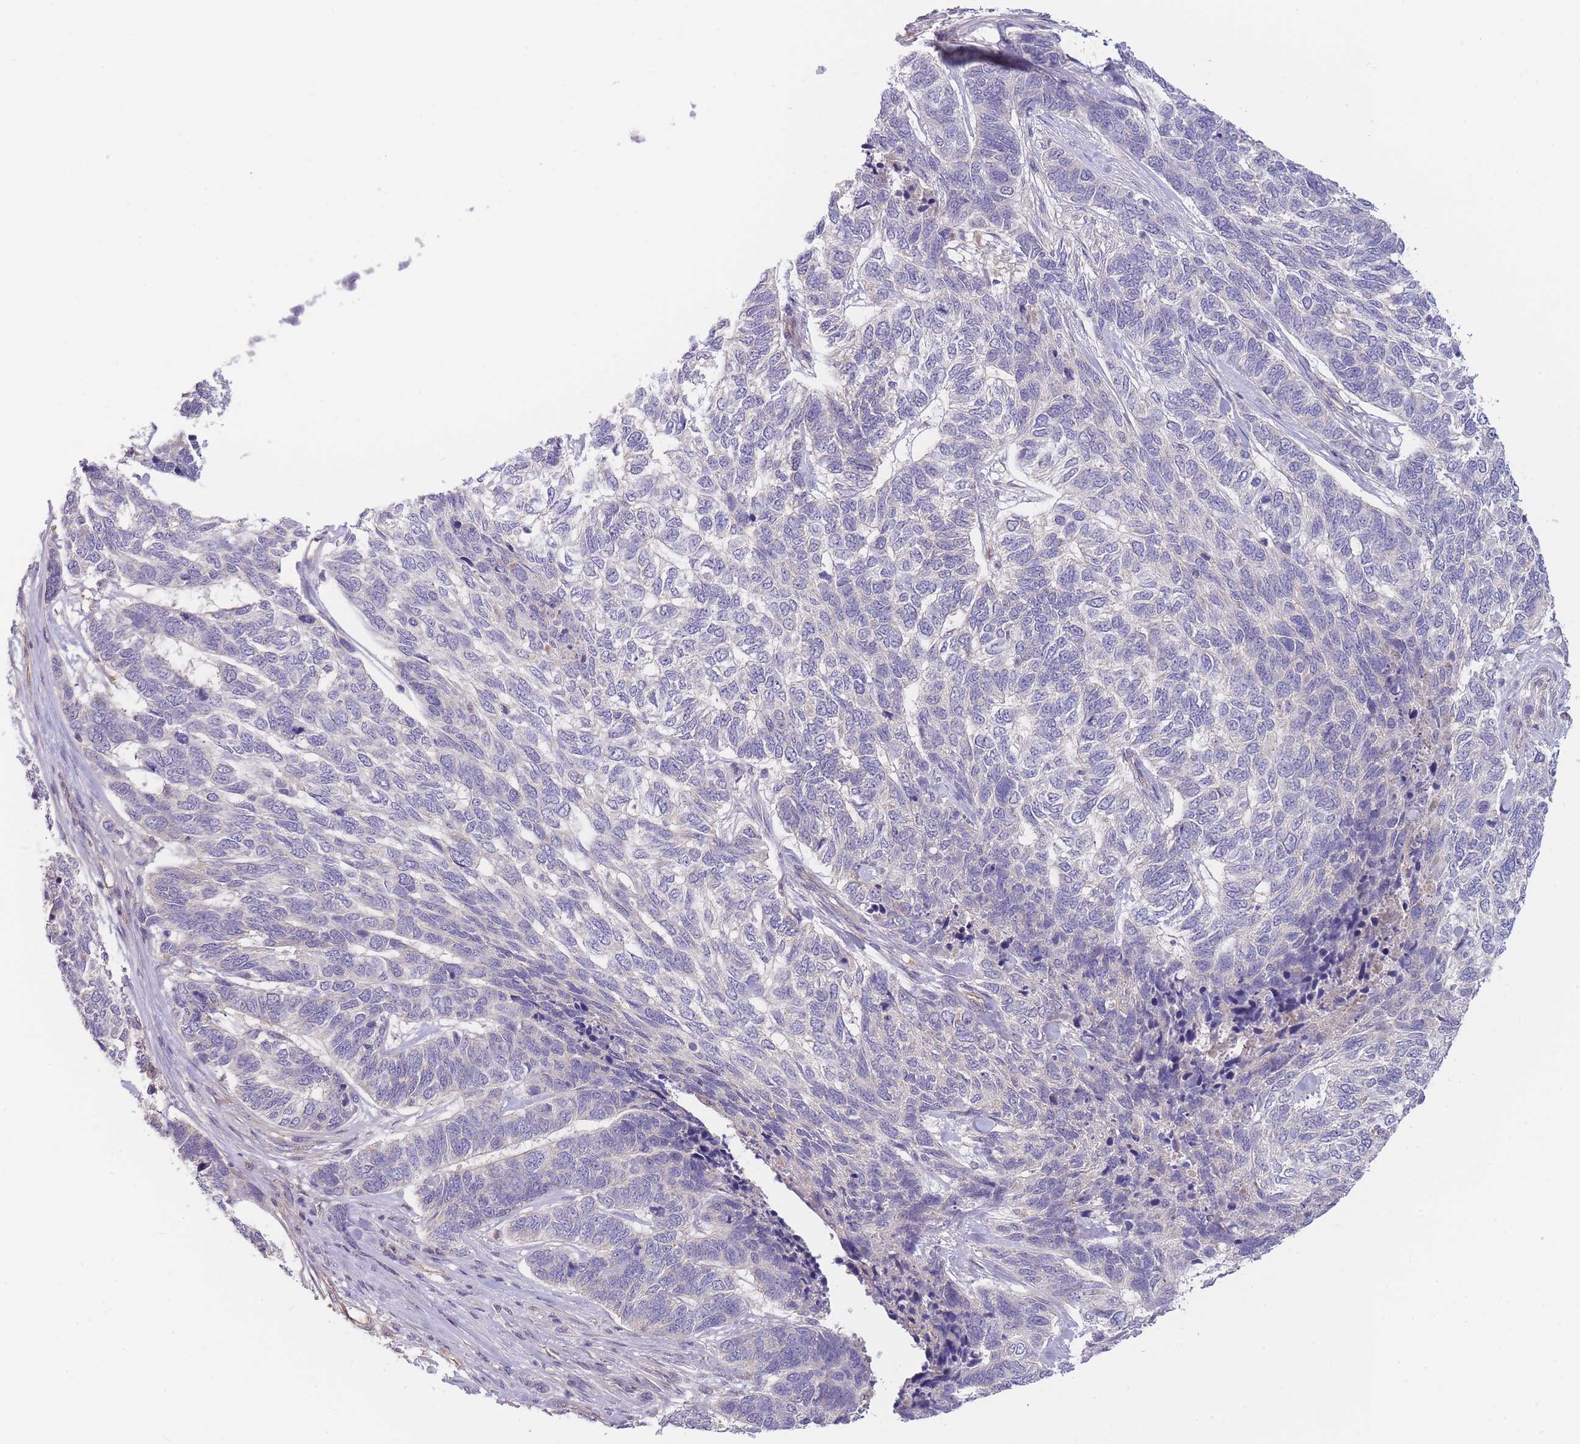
{"staining": {"intensity": "negative", "quantity": "none", "location": "none"}, "tissue": "skin cancer", "cell_type": "Tumor cells", "image_type": "cancer", "snomed": [{"axis": "morphology", "description": "Basal cell carcinoma"}, {"axis": "topography", "description": "Skin"}], "caption": "Immunohistochemical staining of skin cancer shows no significant positivity in tumor cells.", "gene": "NDUFAF5", "patient": {"sex": "female", "age": 65}}